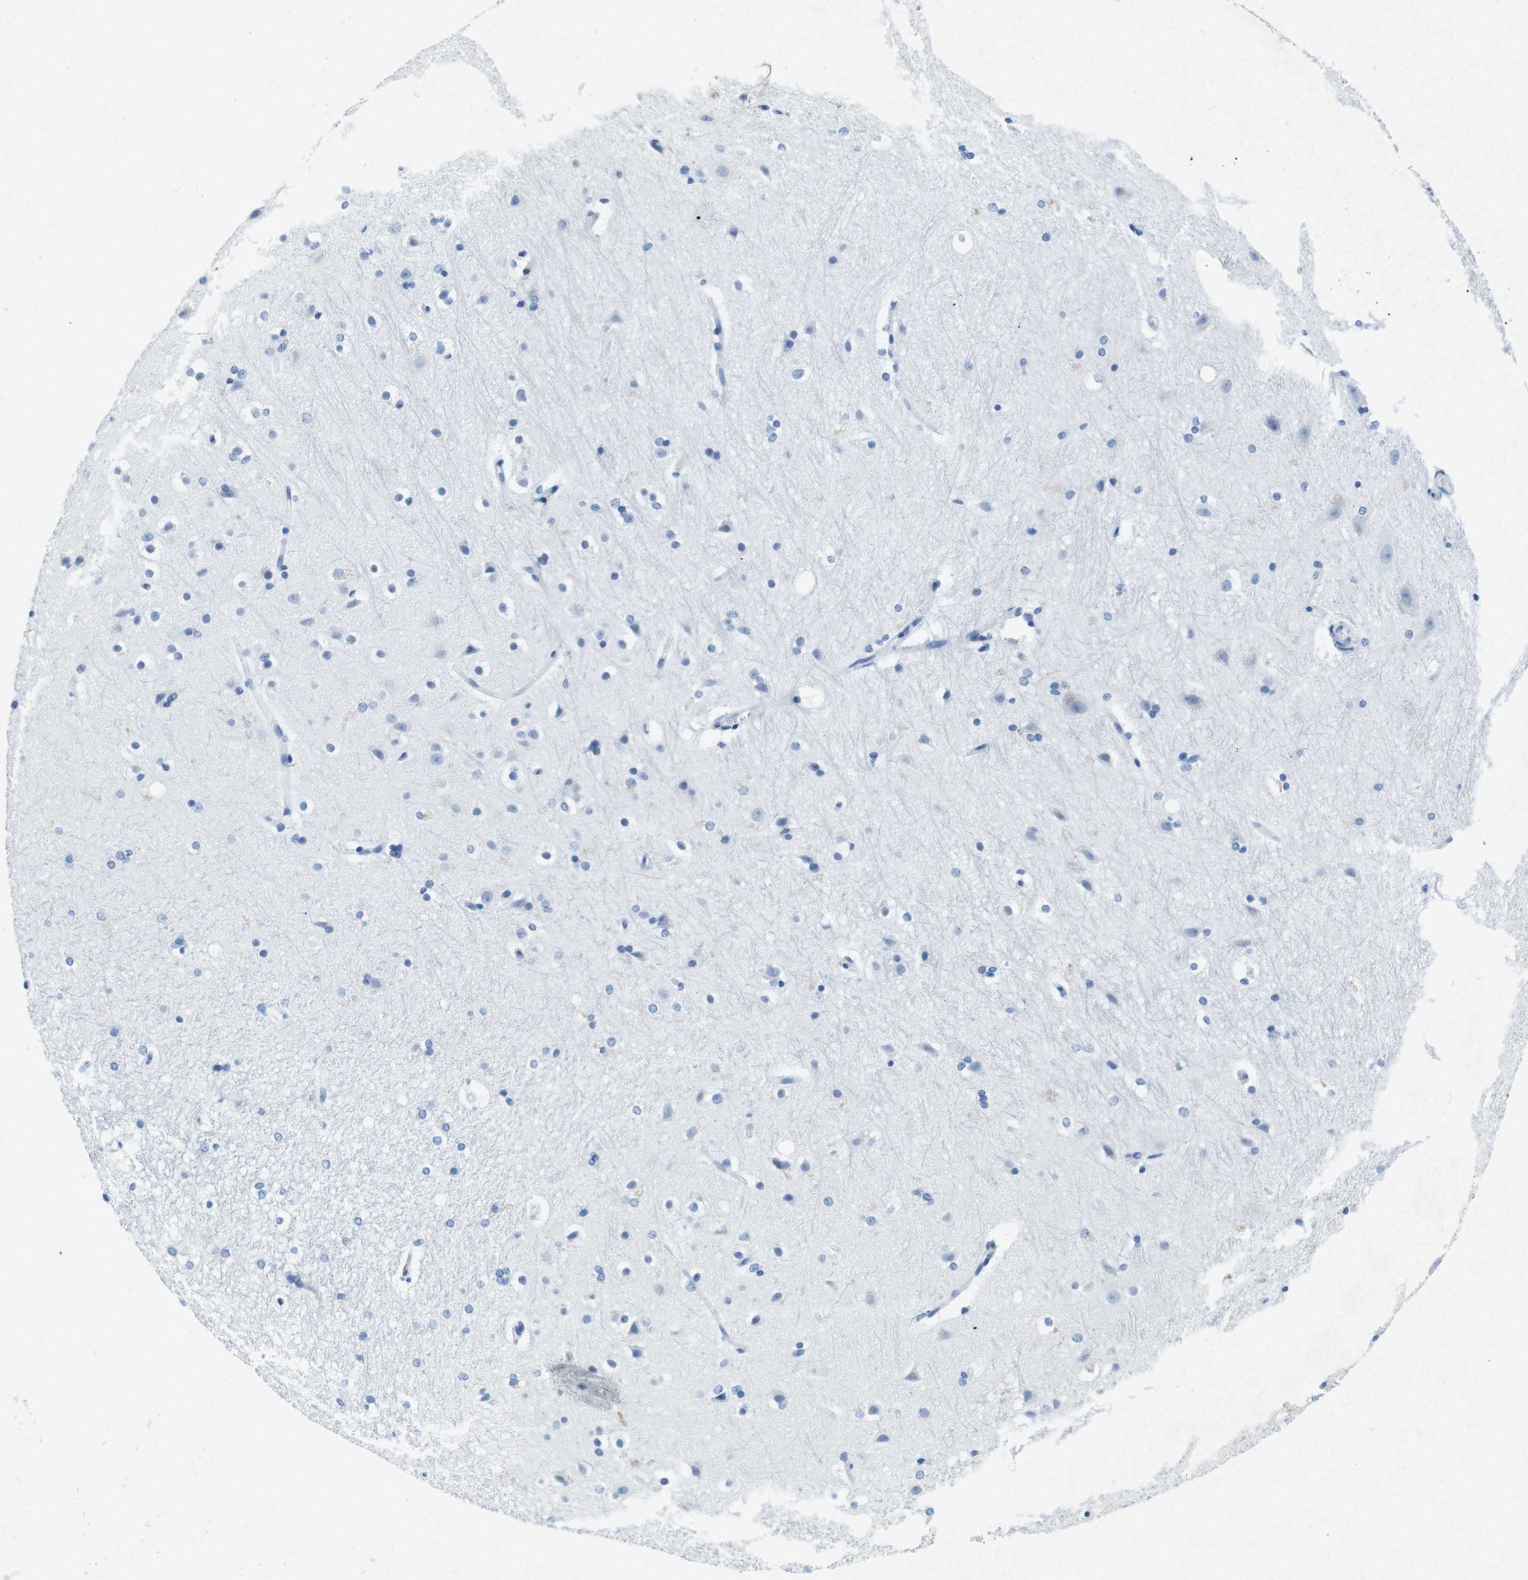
{"staining": {"intensity": "negative", "quantity": "none", "location": "none"}, "tissue": "hippocampus", "cell_type": "Glial cells", "image_type": "normal", "snomed": [{"axis": "morphology", "description": "Normal tissue, NOS"}, {"axis": "topography", "description": "Hippocampus"}], "caption": "Image shows no significant protein expression in glial cells of normal hippocampus. (DAB (3,3'-diaminobenzidine) IHC, high magnification).", "gene": "CTAG1B", "patient": {"sex": "female", "age": 19}}